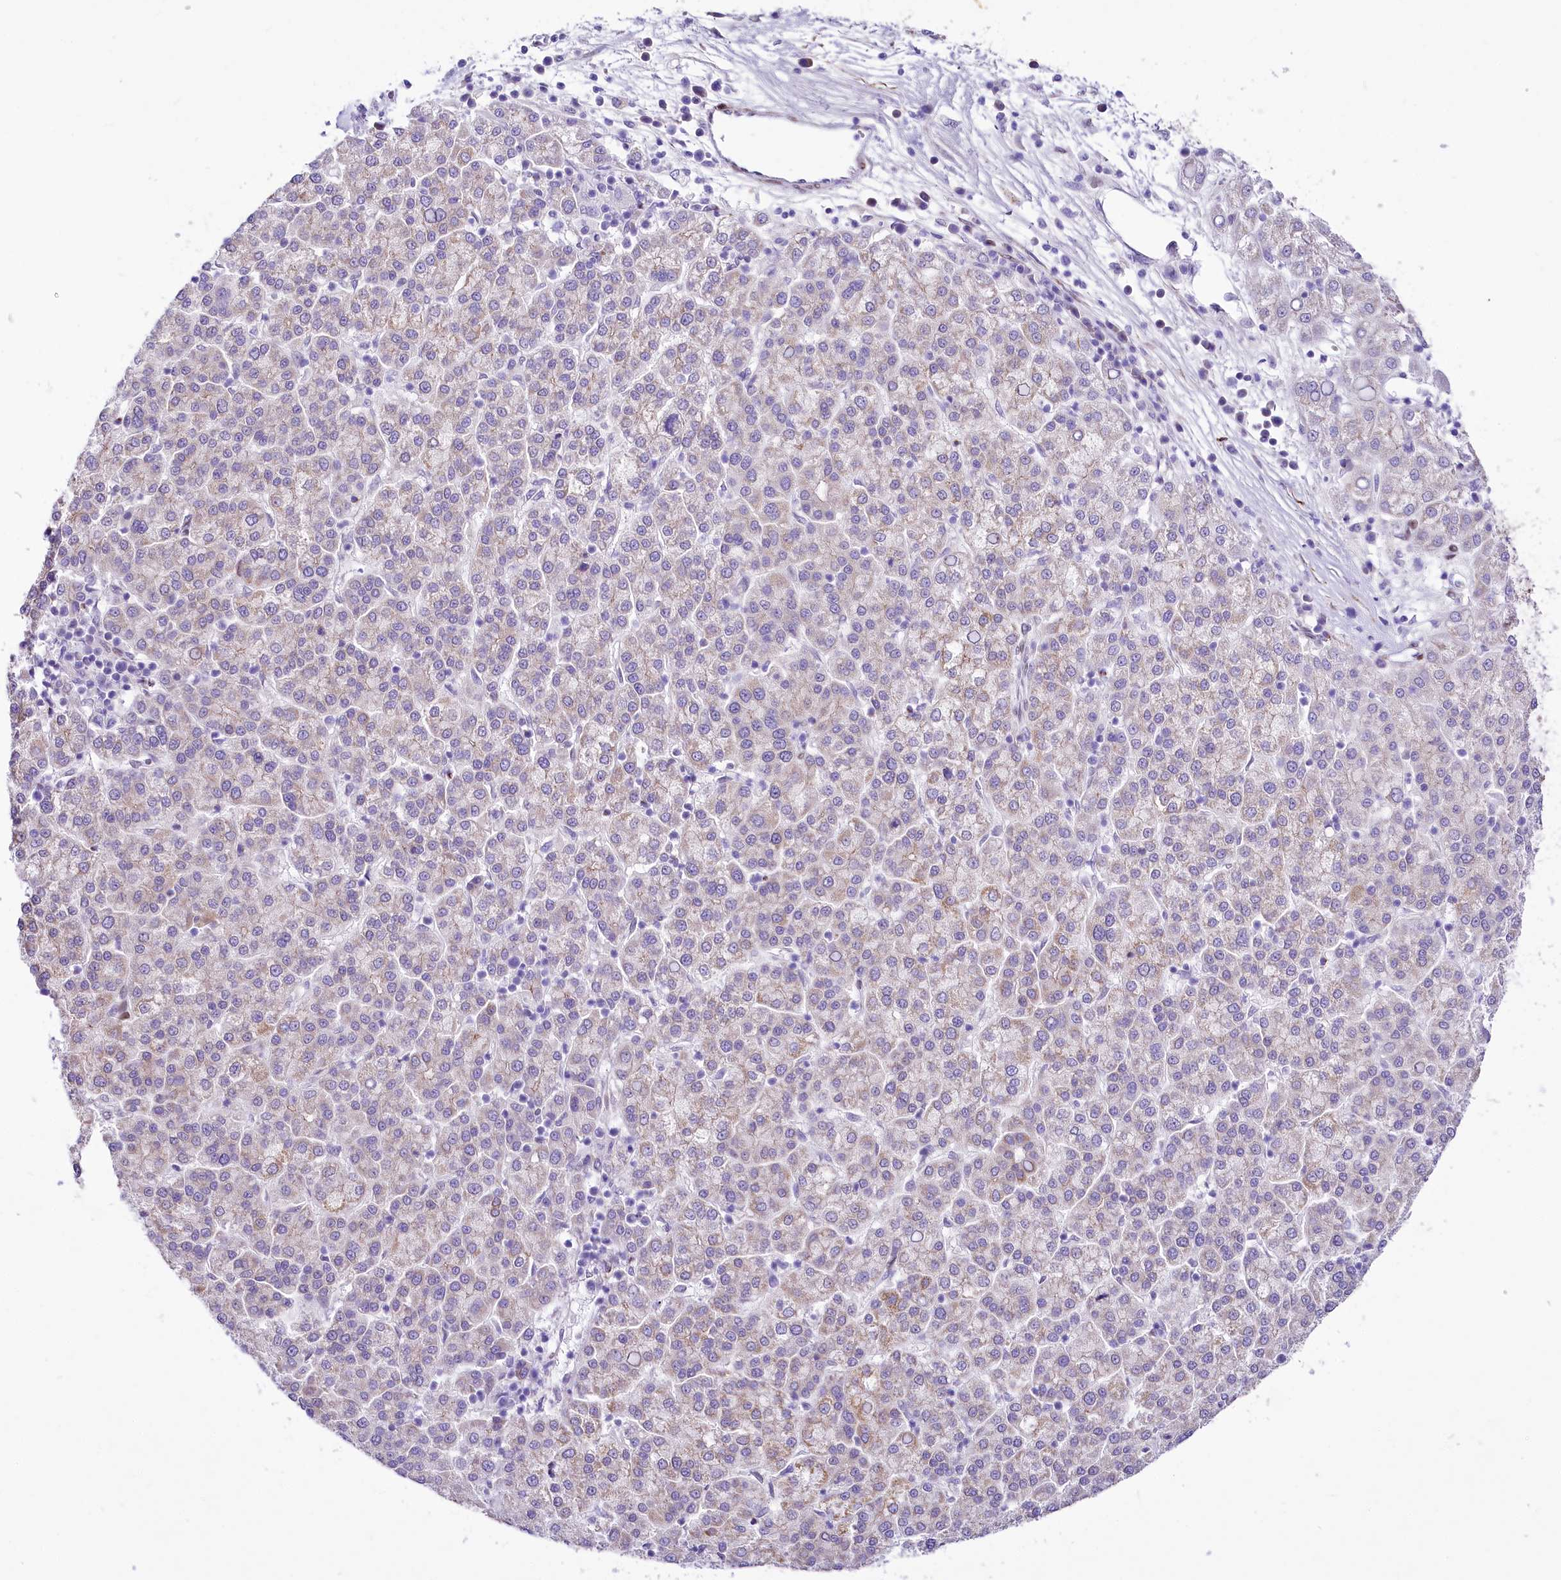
{"staining": {"intensity": "weak", "quantity": "<25%", "location": "cytoplasmic/membranous"}, "tissue": "liver cancer", "cell_type": "Tumor cells", "image_type": "cancer", "snomed": [{"axis": "morphology", "description": "Carcinoma, Hepatocellular, NOS"}, {"axis": "topography", "description": "Liver"}], "caption": "High magnification brightfield microscopy of hepatocellular carcinoma (liver) stained with DAB (brown) and counterstained with hematoxylin (blue): tumor cells show no significant expression.", "gene": "PPIP5K2", "patient": {"sex": "female", "age": 58}}